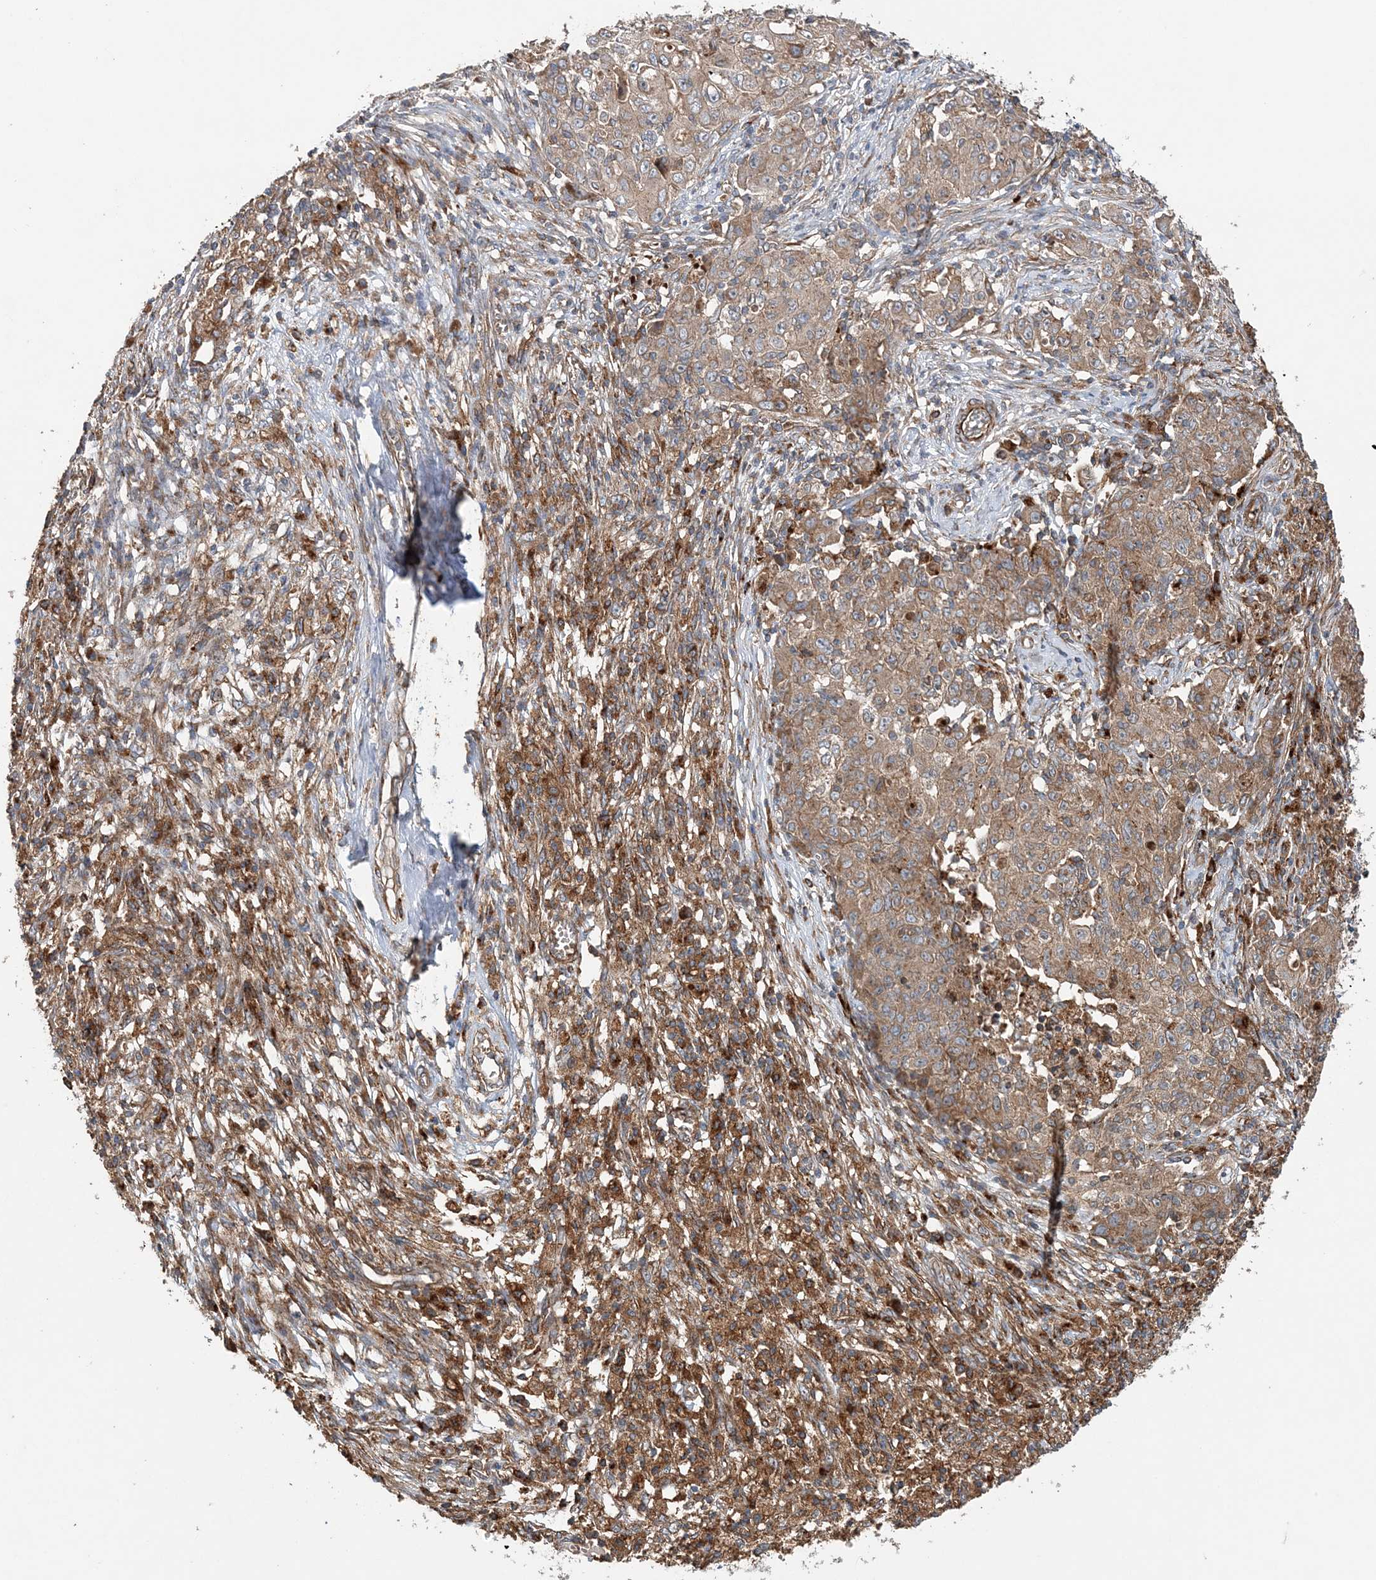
{"staining": {"intensity": "moderate", "quantity": ">75%", "location": "cytoplasmic/membranous"}, "tissue": "ovarian cancer", "cell_type": "Tumor cells", "image_type": "cancer", "snomed": [{"axis": "morphology", "description": "Carcinoma, endometroid"}, {"axis": "topography", "description": "Ovary"}], "caption": "Moderate cytoplasmic/membranous expression is seen in approximately >75% of tumor cells in endometroid carcinoma (ovarian). (IHC, brightfield microscopy, high magnification).", "gene": "TTI1", "patient": {"sex": "female", "age": 42}}